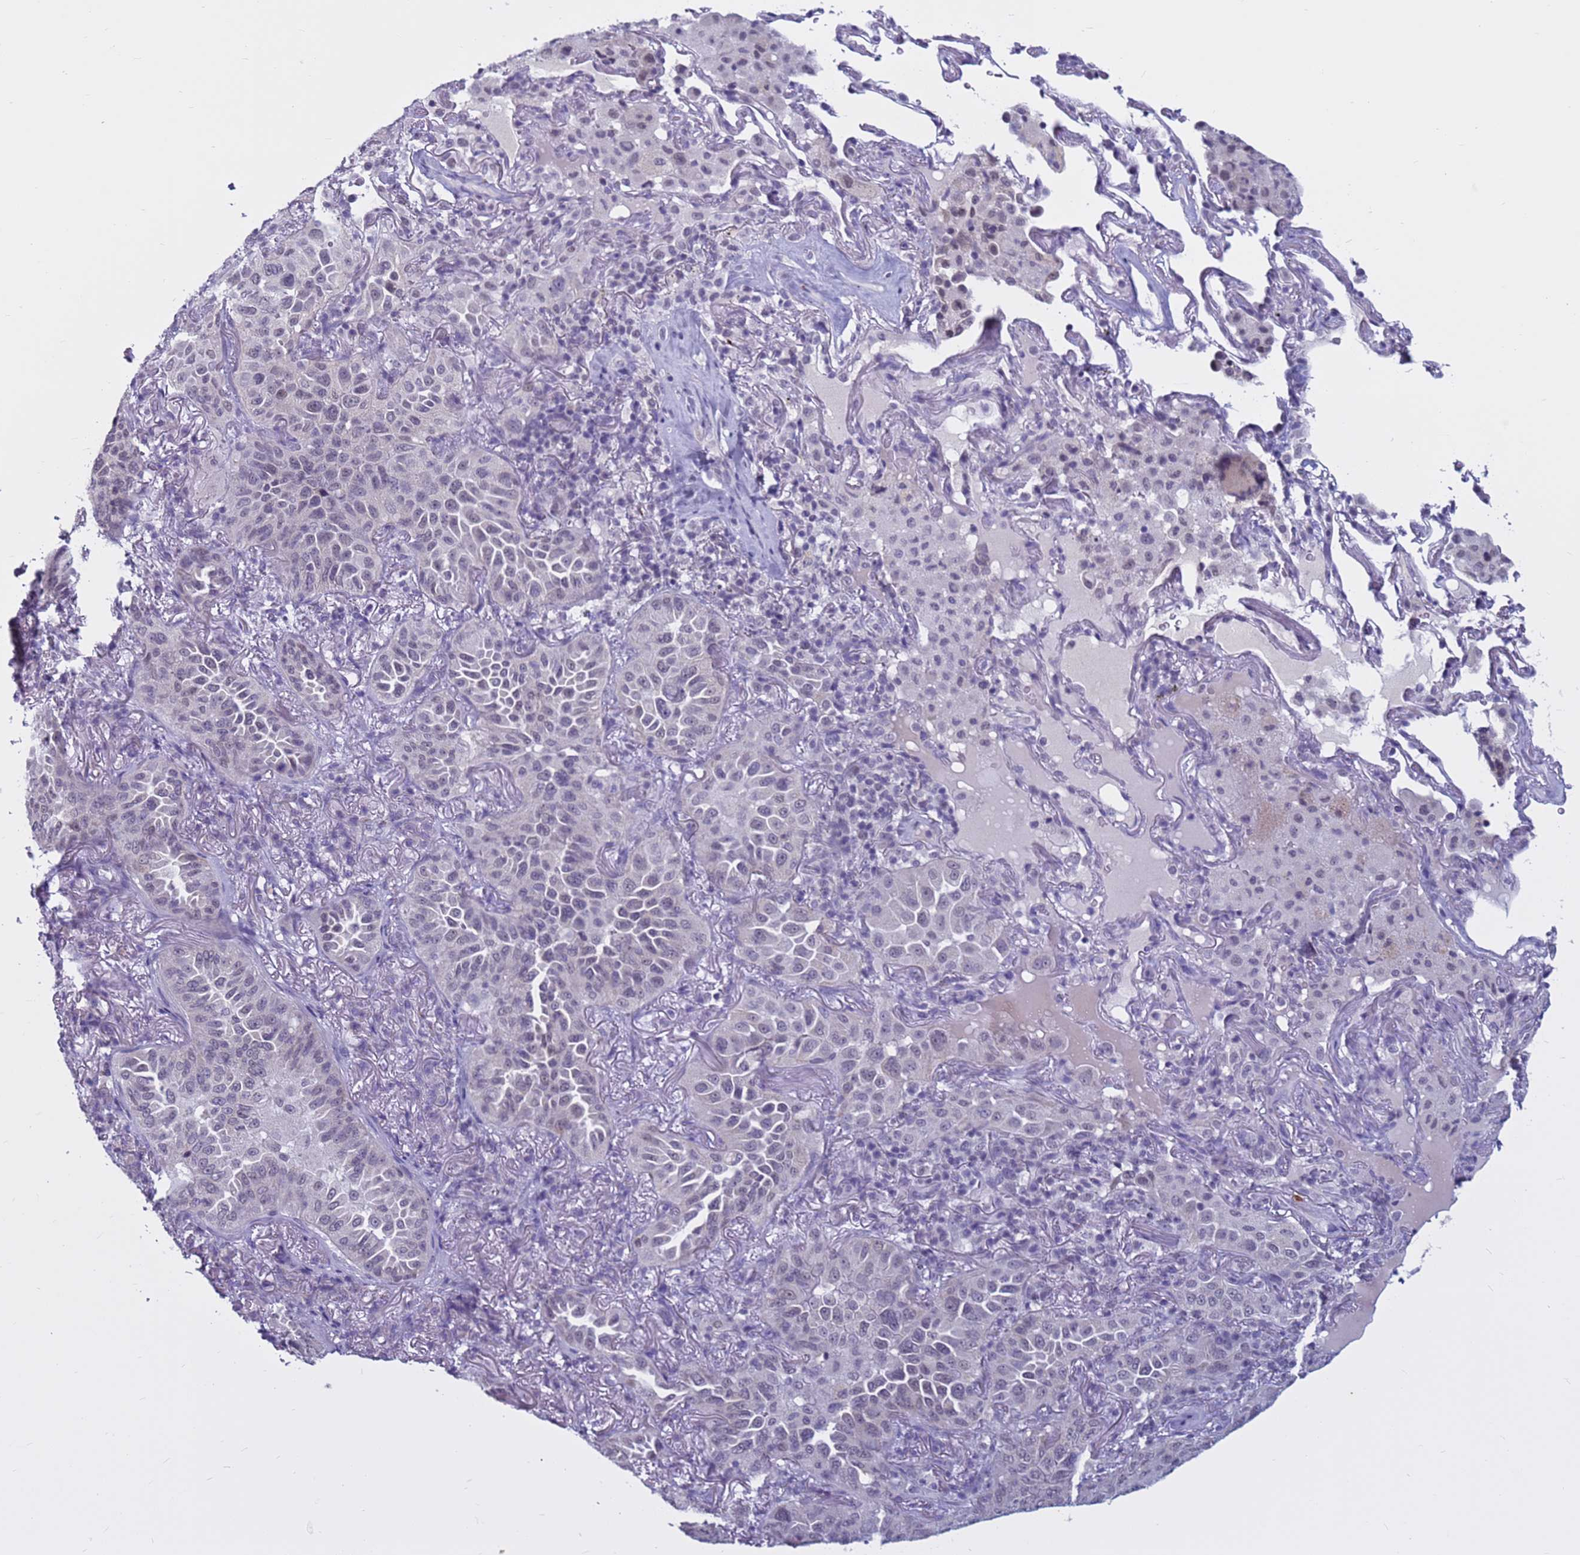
{"staining": {"intensity": "negative", "quantity": "none", "location": "none"}, "tissue": "lung cancer", "cell_type": "Tumor cells", "image_type": "cancer", "snomed": [{"axis": "morphology", "description": "Adenocarcinoma, NOS"}, {"axis": "topography", "description": "Lung"}], "caption": "High magnification brightfield microscopy of adenocarcinoma (lung) stained with DAB (brown) and counterstained with hematoxylin (blue): tumor cells show no significant staining. (Immunohistochemistry, brightfield microscopy, high magnification).", "gene": "CDK2AP2", "patient": {"sex": "female", "age": 69}}